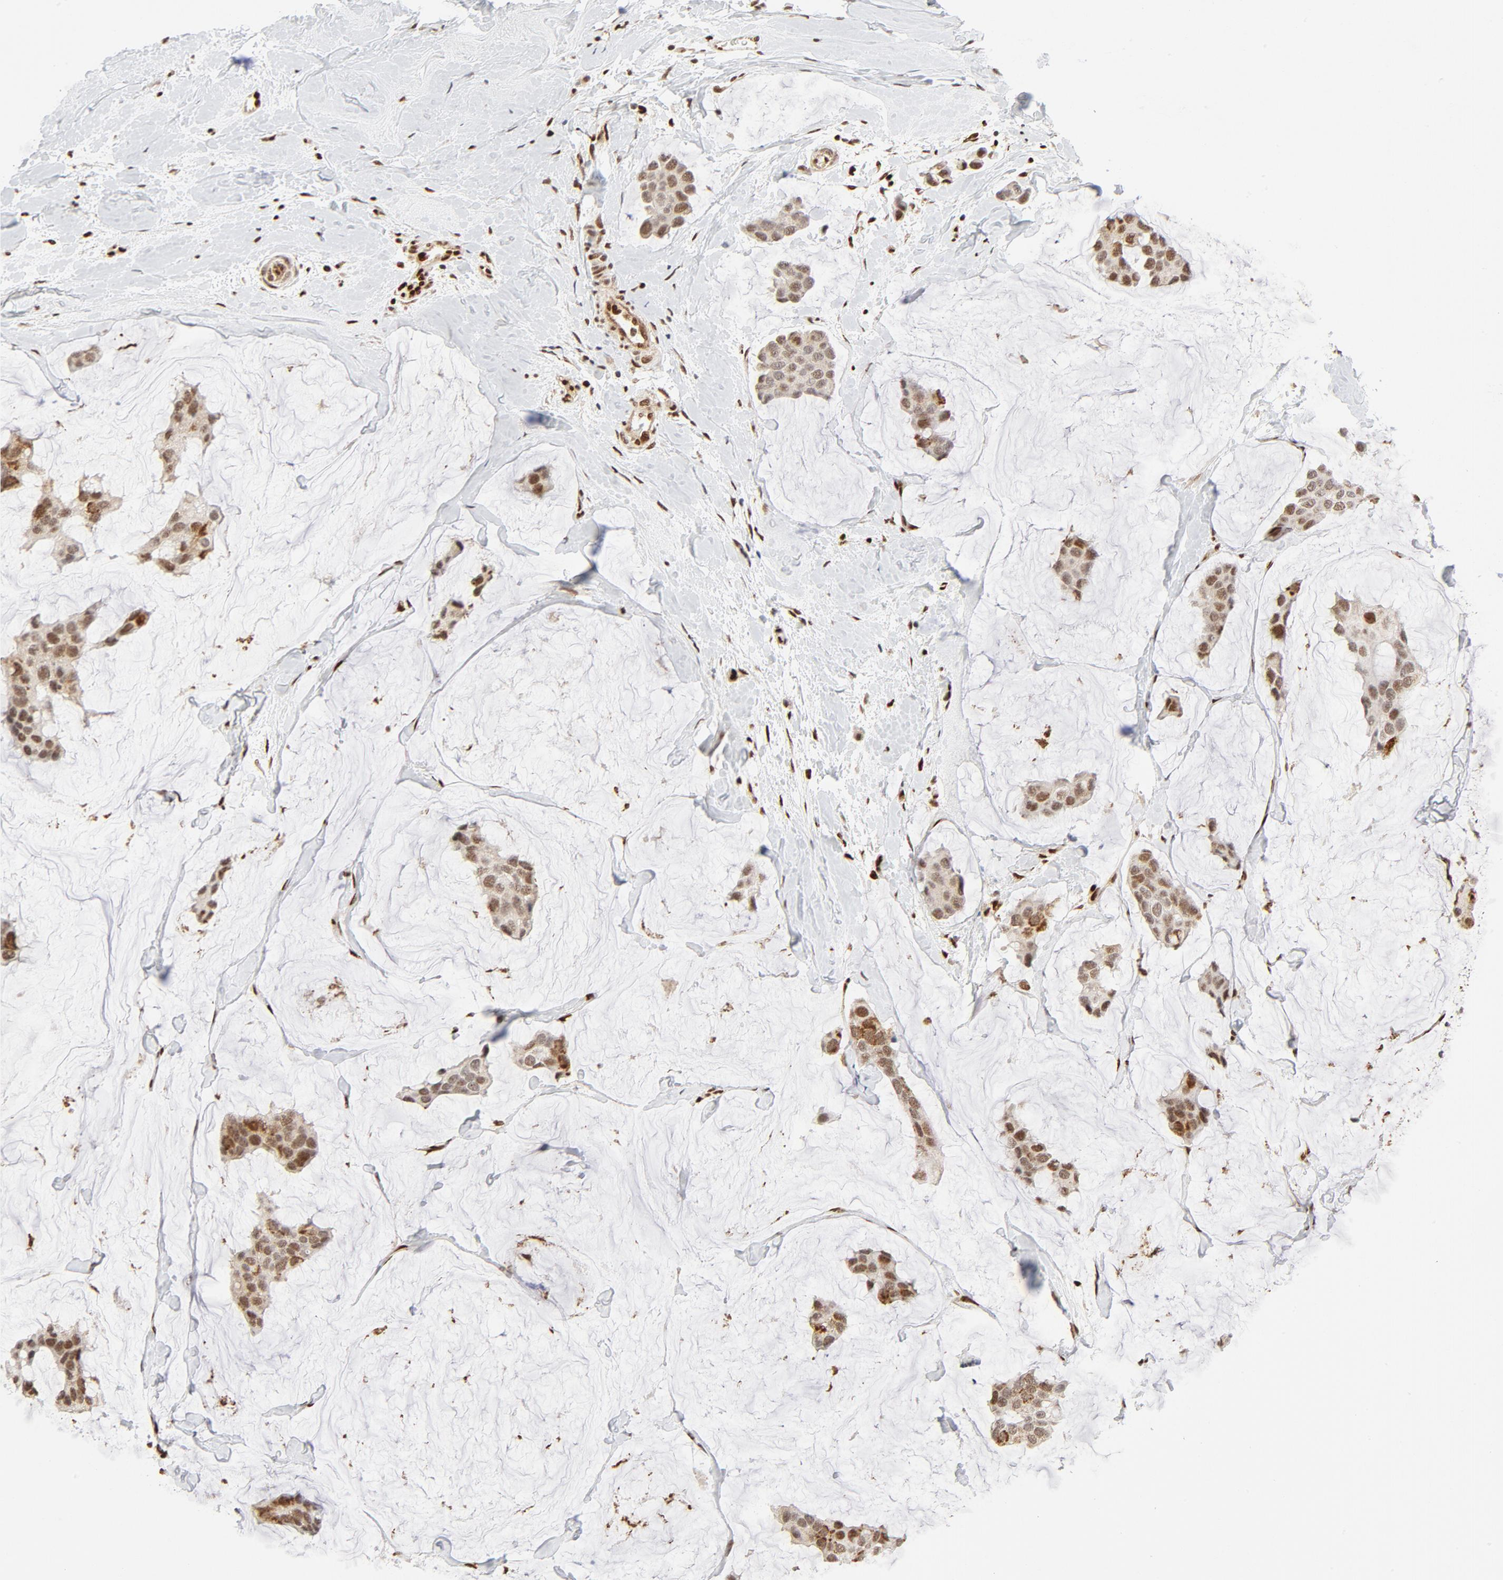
{"staining": {"intensity": "weak", "quantity": ">75%", "location": "nuclear"}, "tissue": "breast cancer", "cell_type": "Tumor cells", "image_type": "cancer", "snomed": [{"axis": "morphology", "description": "Normal tissue, NOS"}, {"axis": "morphology", "description": "Duct carcinoma"}, {"axis": "topography", "description": "Breast"}], "caption": "This is an image of IHC staining of breast cancer (invasive ductal carcinoma), which shows weak positivity in the nuclear of tumor cells.", "gene": "MEF2A", "patient": {"sex": "female", "age": 50}}